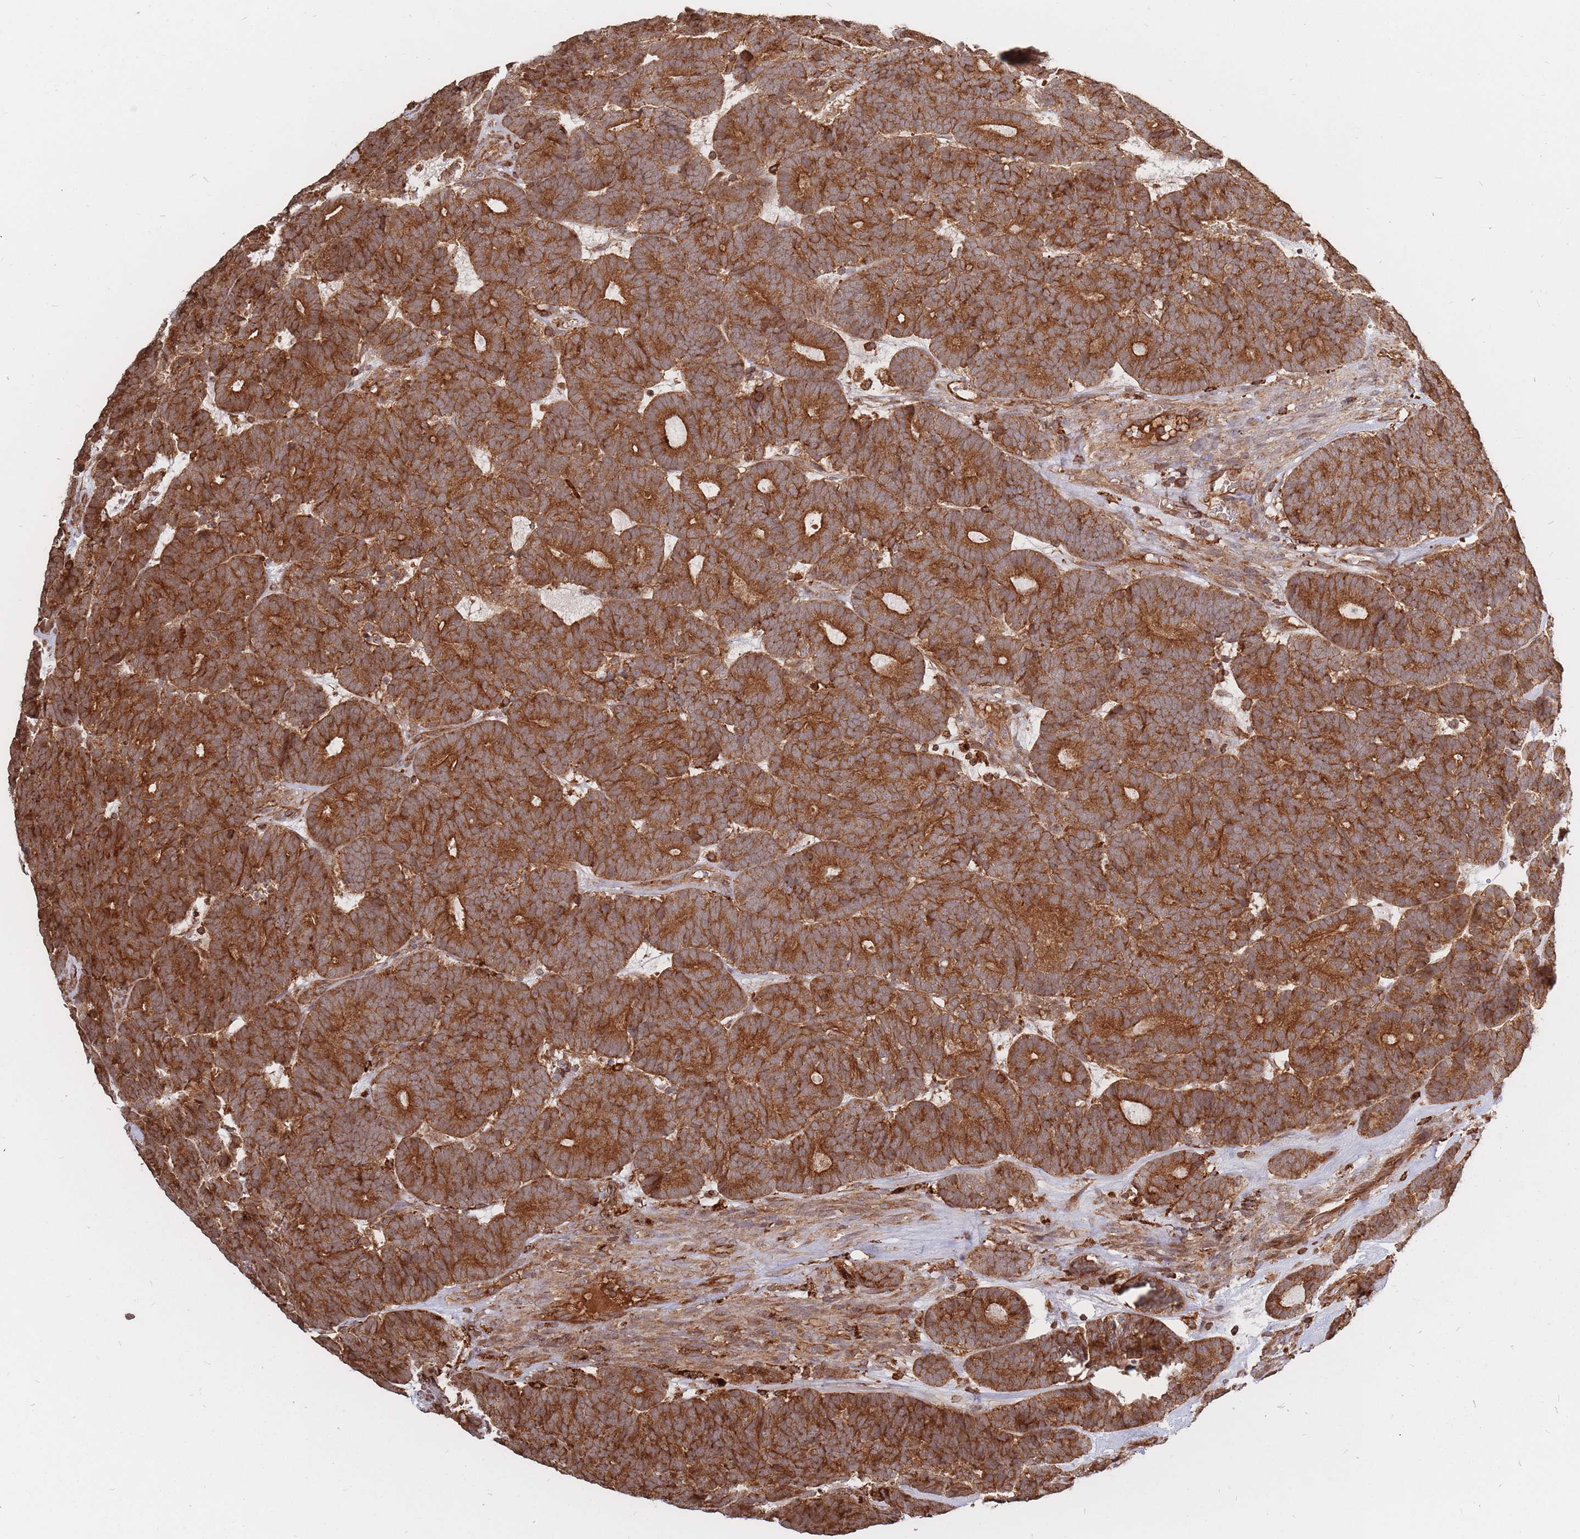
{"staining": {"intensity": "strong", "quantity": ">75%", "location": "cytoplasmic/membranous"}, "tissue": "head and neck cancer", "cell_type": "Tumor cells", "image_type": "cancer", "snomed": [{"axis": "morphology", "description": "Adenocarcinoma, NOS"}, {"axis": "topography", "description": "Head-Neck"}], "caption": "Immunohistochemistry image of head and neck adenocarcinoma stained for a protein (brown), which shows high levels of strong cytoplasmic/membranous expression in about >75% of tumor cells.", "gene": "RASSF2", "patient": {"sex": "female", "age": 81}}